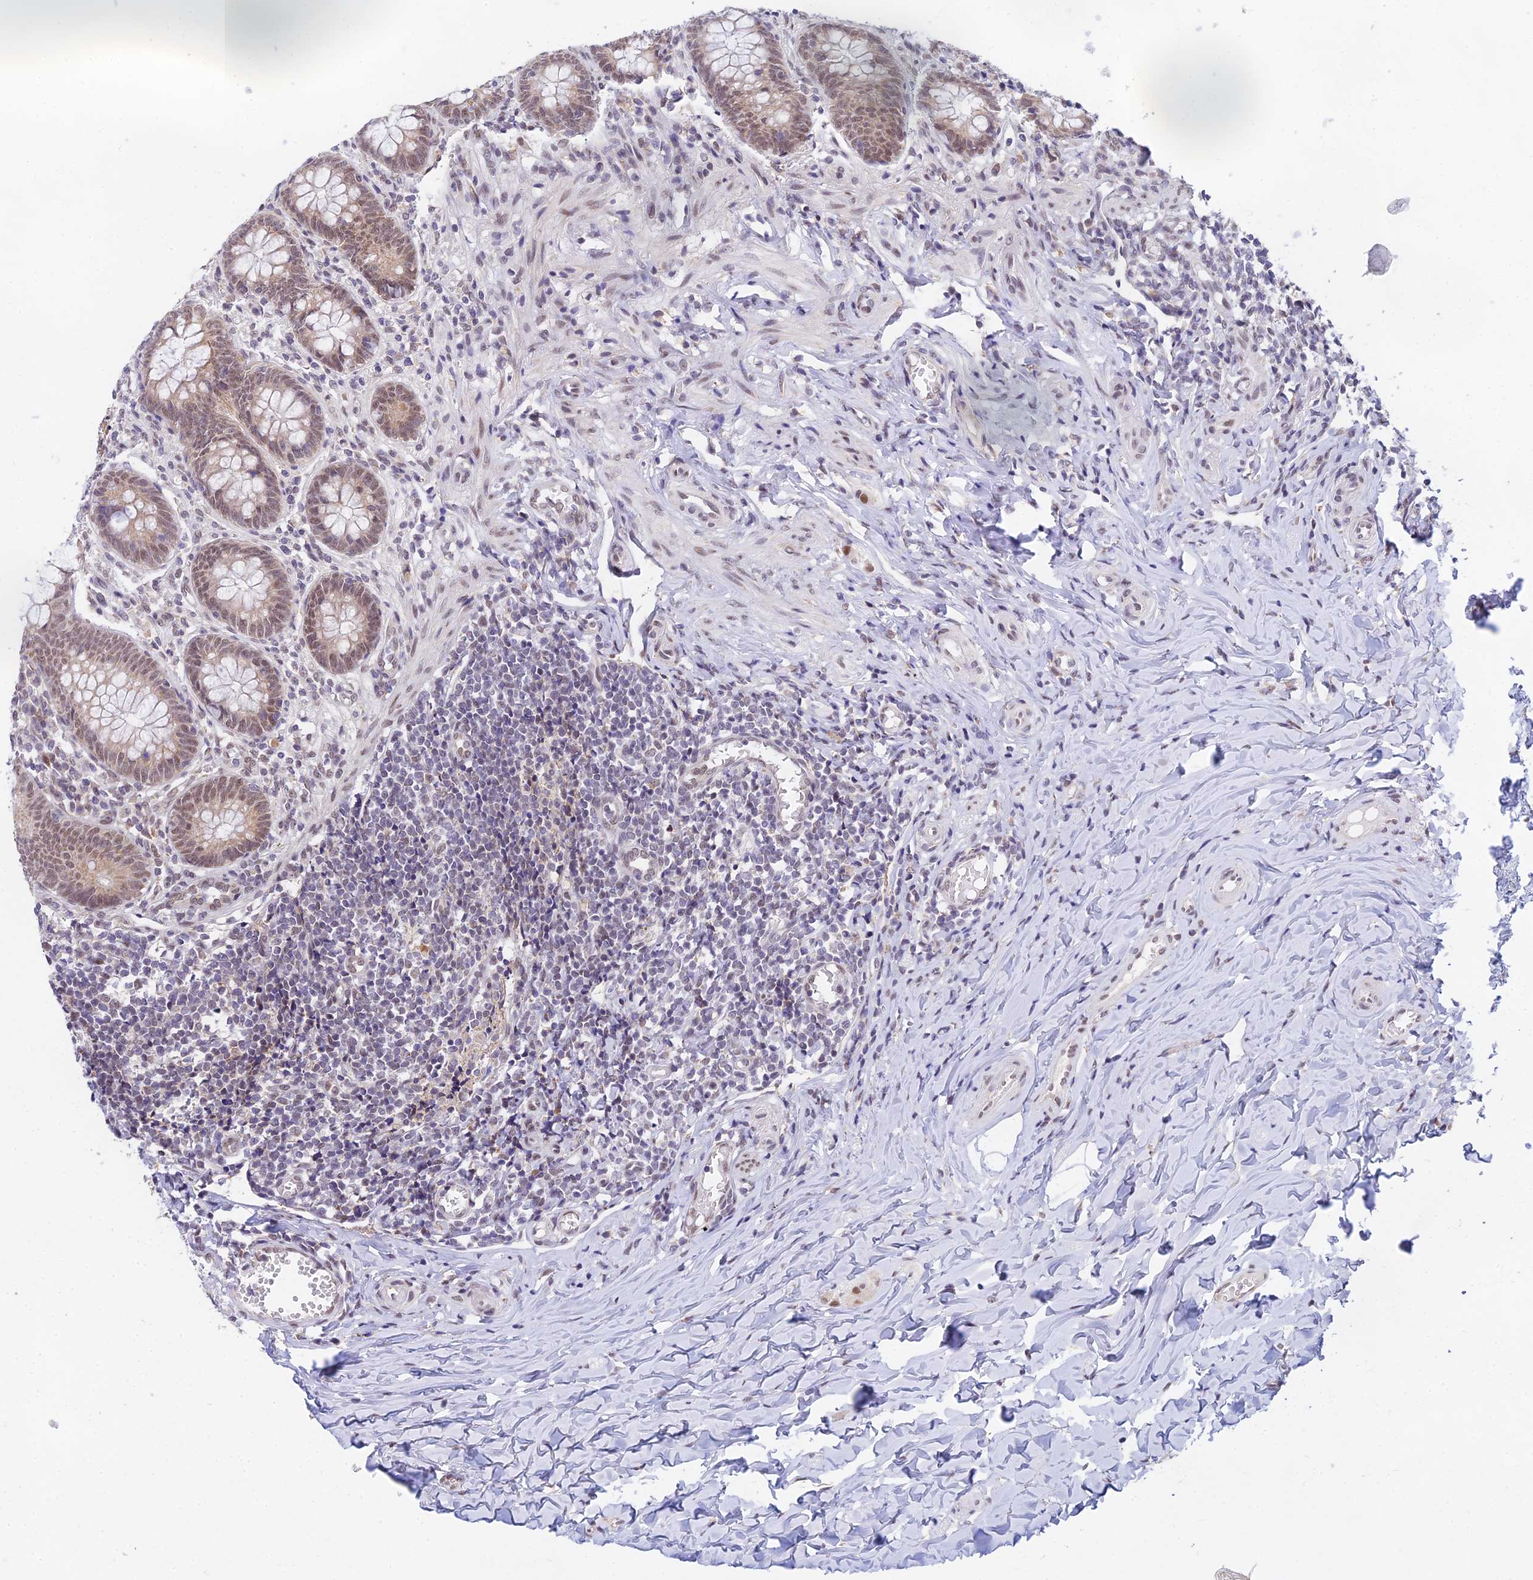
{"staining": {"intensity": "moderate", "quantity": ">75%", "location": "nuclear"}, "tissue": "appendix", "cell_type": "Glandular cells", "image_type": "normal", "snomed": [{"axis": "morphology", "description": "Normal tissue, NOS"}, {"axis": "topography", "description": "Appendix"}], "caption": "Immunohistochemical staining of benign appendix reveals >75% levels of moderate nuclear protein positivity in about >75% of glandular cells.", "gene": "C2orf49", "patient": {"sex": "female", "age": 33}}